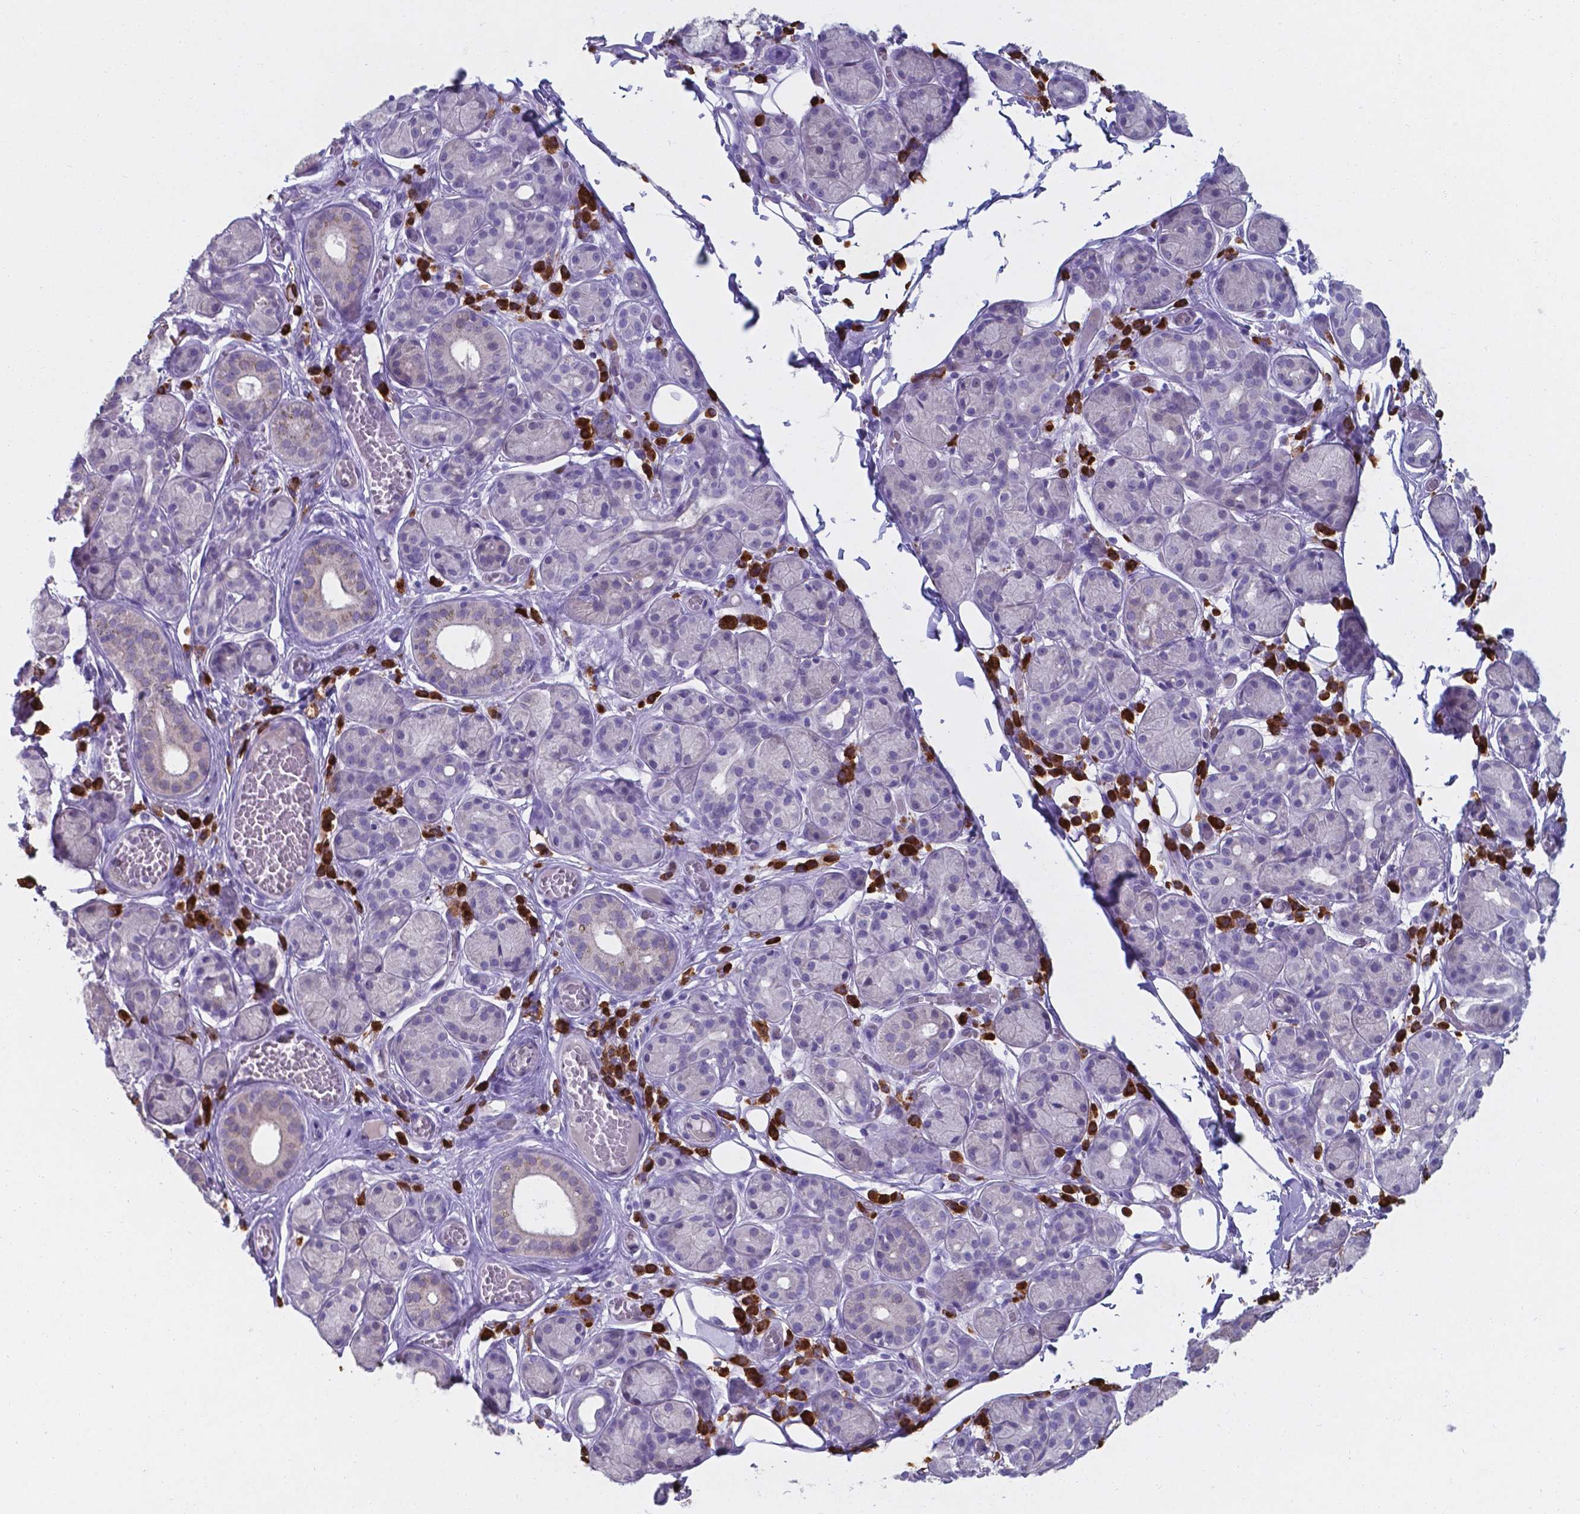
{"staining": {"intensity": "negative", "quantity": "none", "location": "none"}, "tissue": "salivary gland", "cell_type": "Glandular cells", "image_type": "normal", "snomed": [{"axis": "morphology", "description": "Normal tissue, NOS"}, {"axis": "topography", "description": "Salivary gland"}, {"axis": "topography", "description": "Peripheral nerve tissue"}], "caption": "Immunohistochemistry (IHC) micrograph of unremarkable salivary gland: salivary gland stained with DAB exhibits no significant protein staining in glandular cells.", "gene": "UBE2J1", "patient": {"sex": "male", "age": 71}}